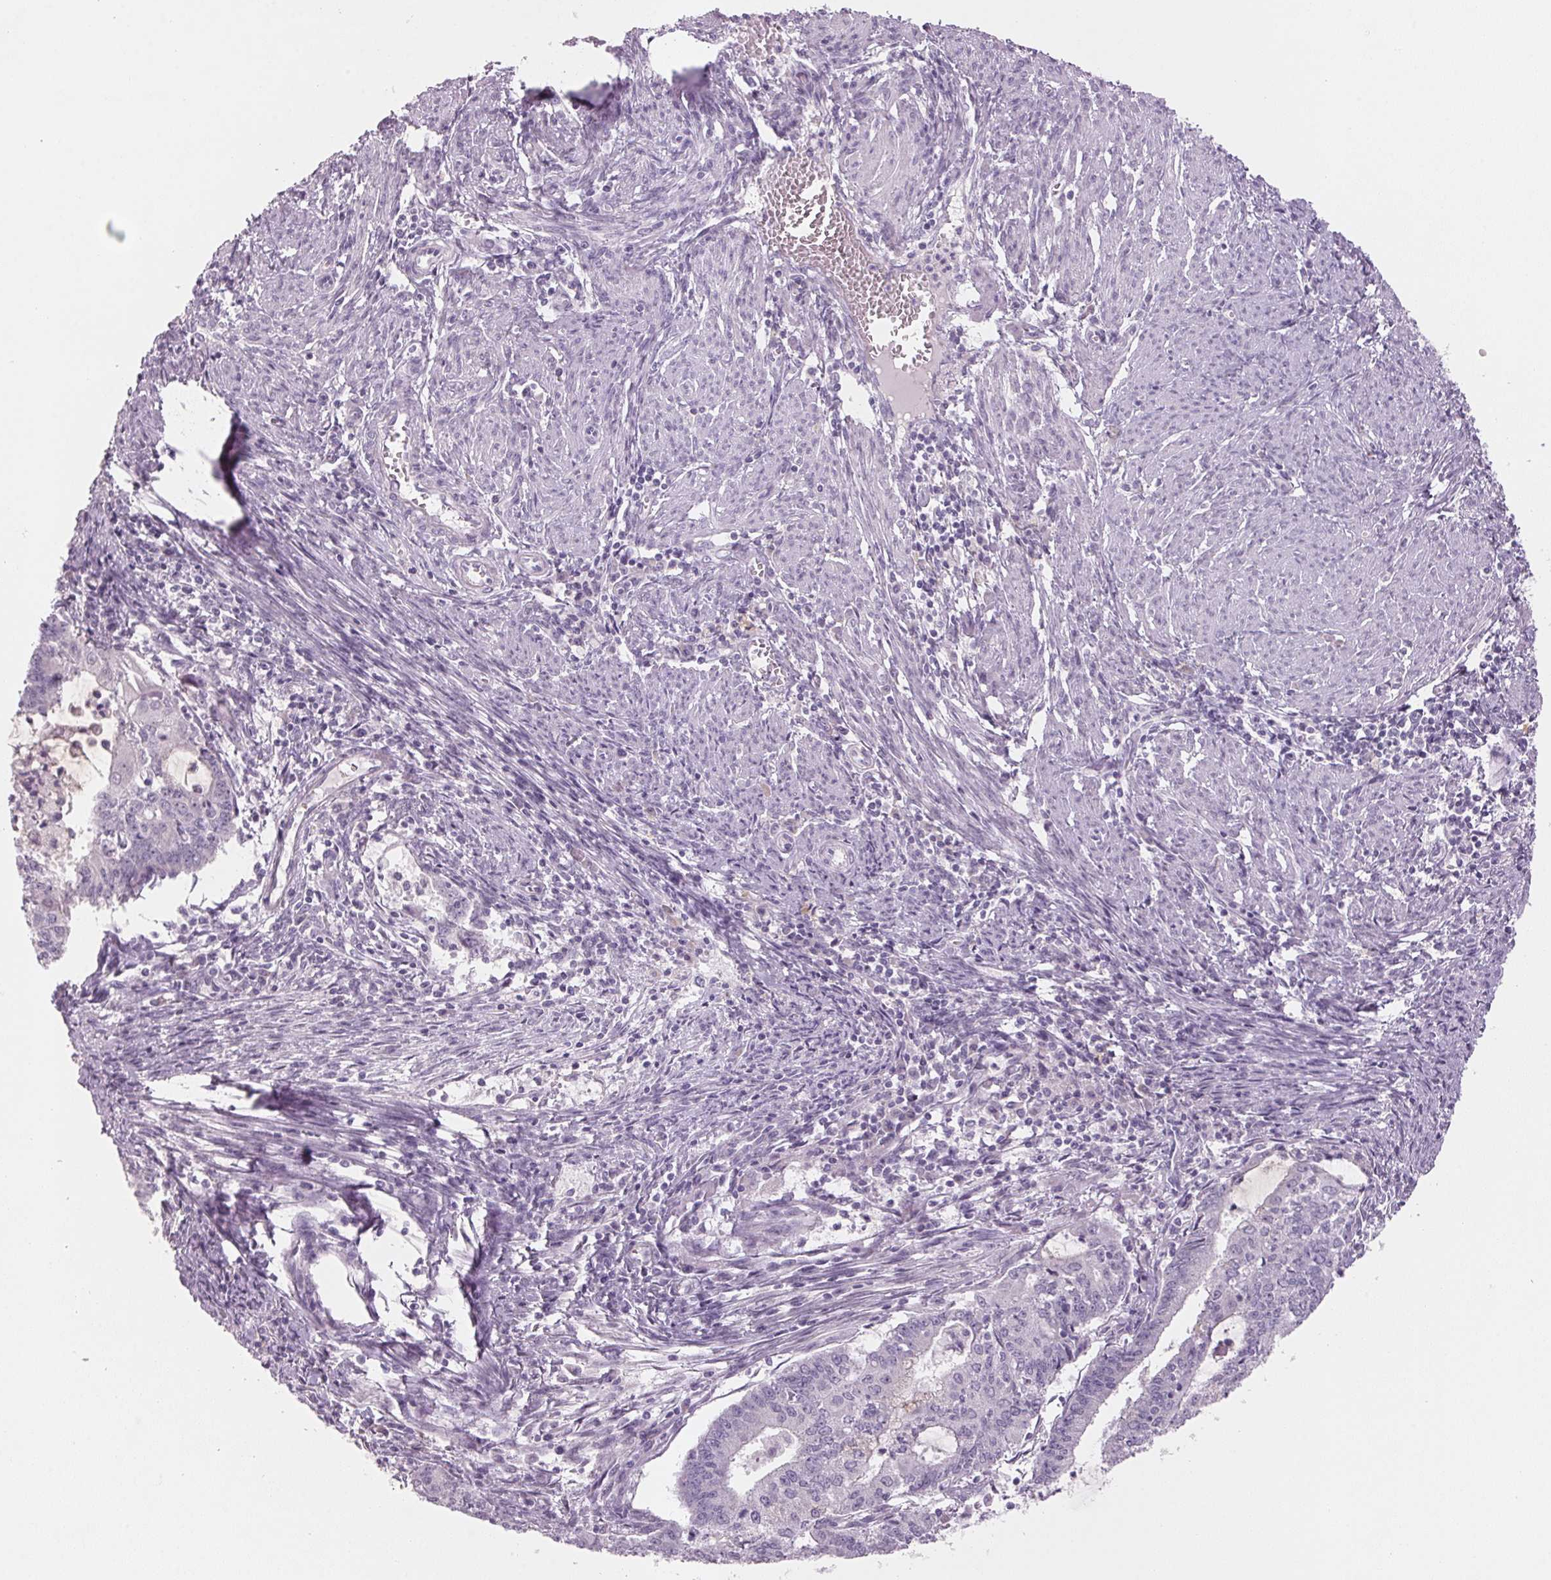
{"staining": {"intensity": "negative", "quantity": "none", "location": "none"}, "tissue": "endometrial cancer", "cell_type": "Tumor cells", "image_type": "cancer", "snomed": [{"axis": "morphology", "description": "Adenocarcinoma, NOS"}, {"axis": "topography", "description": "Endometrium"}], "caption": "A histopathology image of human endometrial cancer is negative for staining in tumor cells.", "gene": "ADAM20", "patient": {"sex": "female", "age": 61}}